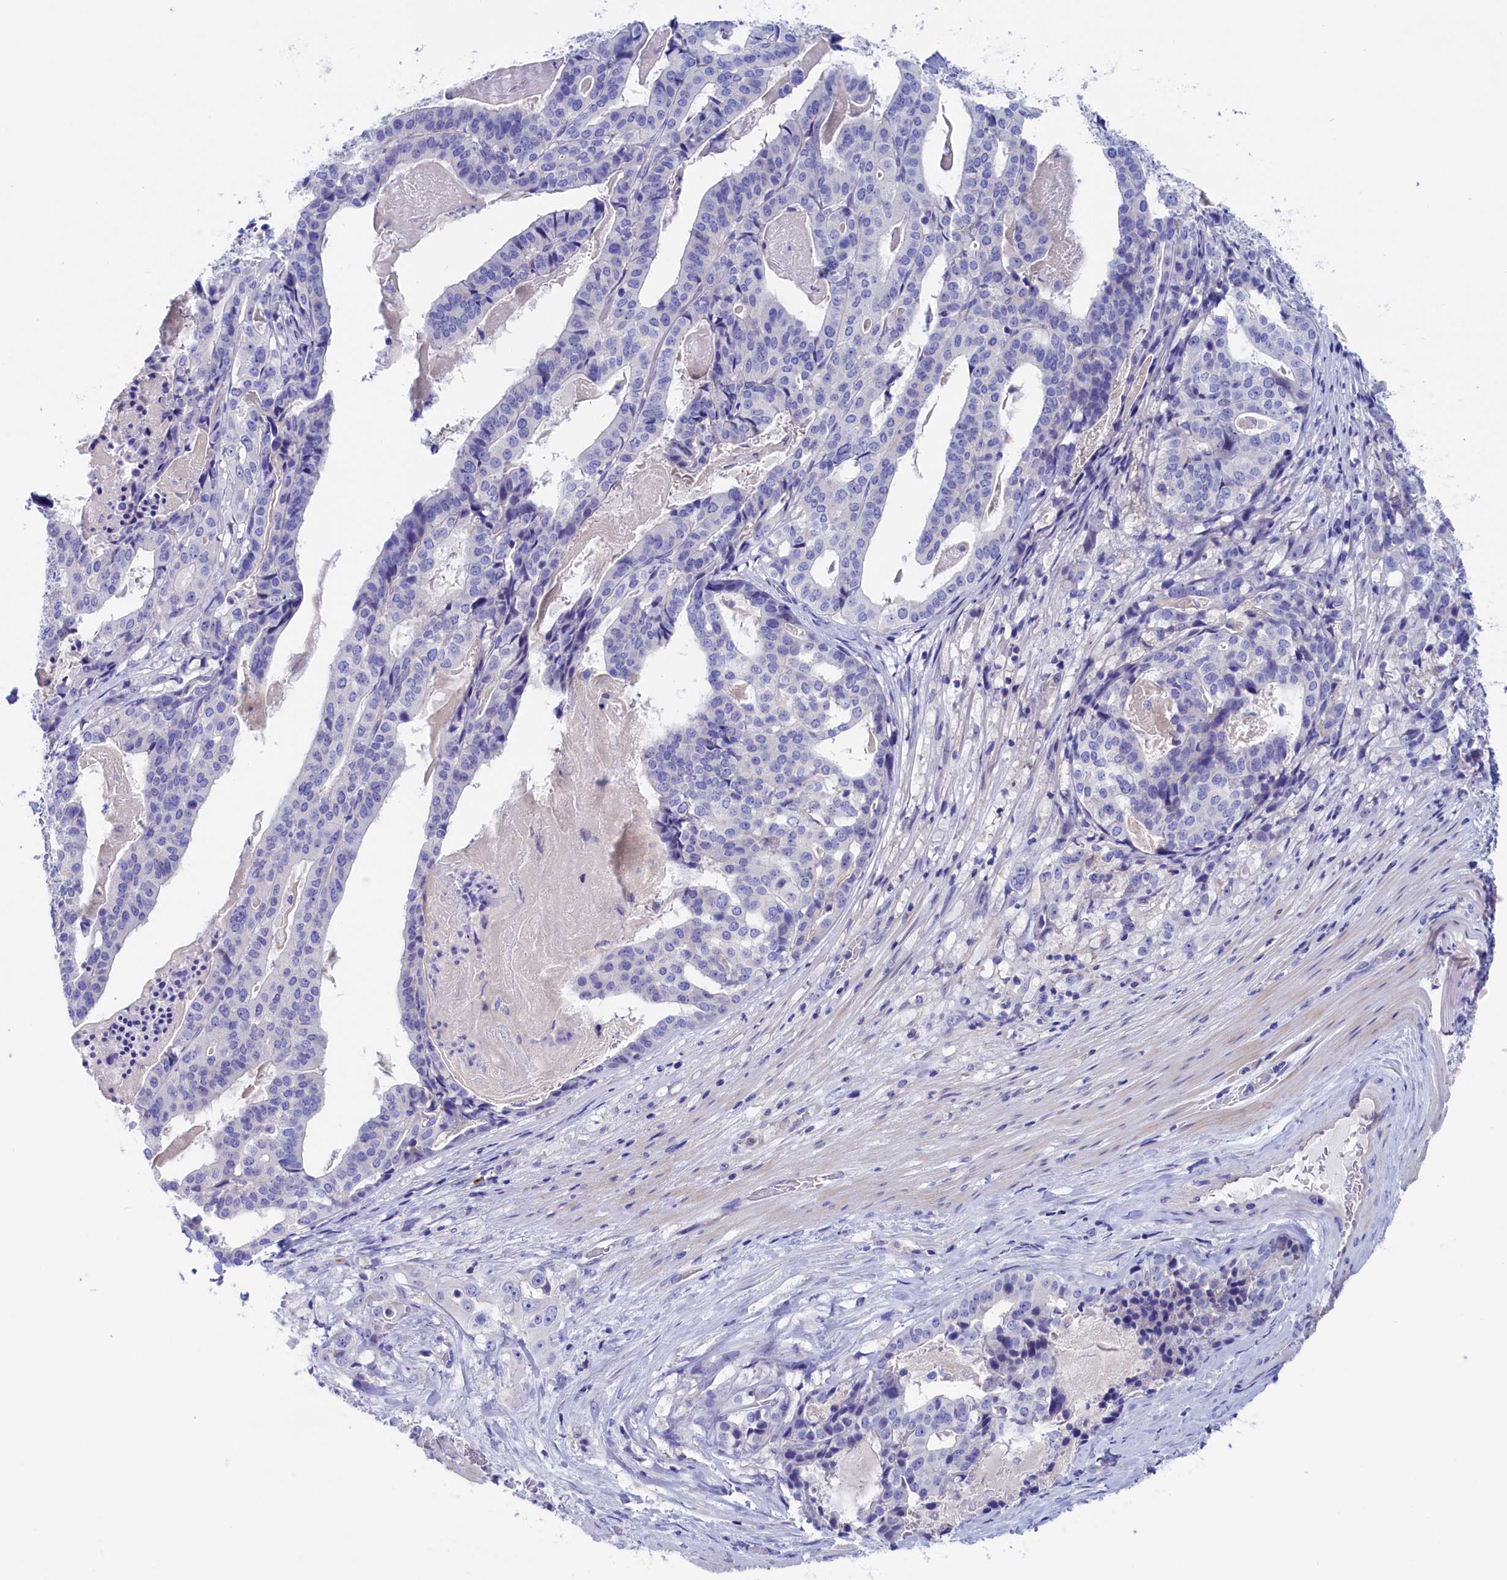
{"staining": {"intensity": "negative", "quantity": "none", "location": "none"}, "tissue": "stomach cancer", "cell_type": "Tumor cells", "image_type": "cancer", "snomed": [{"axis": "morphology", "description": "Adenocarcinoma, NOS"}, {"axis": "topography", "description": "Stomach"}], "caption": "Stomach cancer (adenocarcinoma) was stained to show a protein in brown. There is no significant staining in tumor cells.", "gene": "VPS35L", "patient": {"sex": "male", "age": 48}}